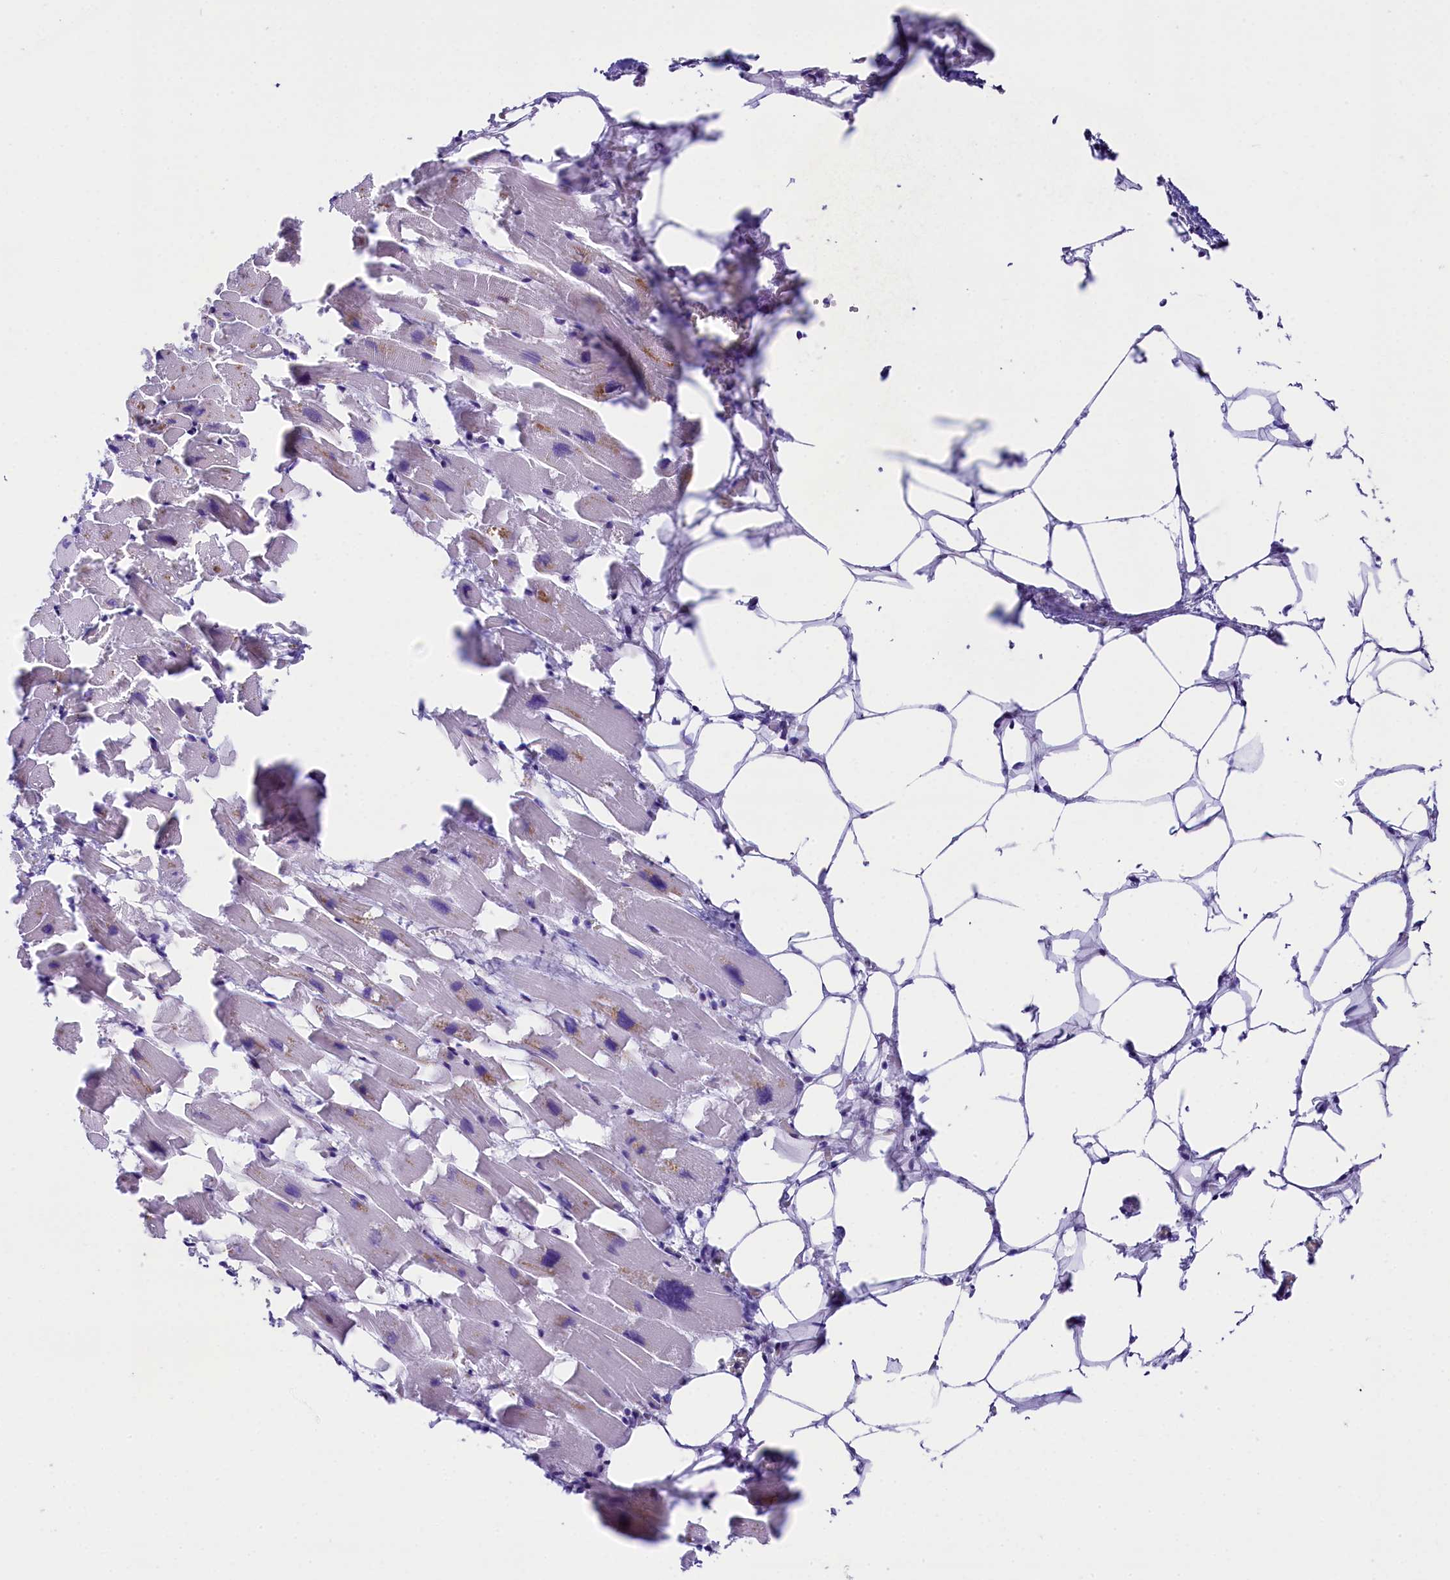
{"staining": {"intensity": "weak", "quantity": "<25%", "location": "cytoplasmic/membranous"}, "tissue": "heart muscle", "cell_type": "Cardiomyocytes", "image_type": "normal", "snomed": [{"axis": "morphology", "description": "Normal tissue, NOS"}, {"axis": "topography", "description": "Heart"}], "caption": "There is no significant positivity in cardiomyocytes of heart muscle. (DAB (3,3'-diaminobenzidine) IHC, high magnification).", "gene": "SKIDA1", "patient": {"sex": "female", "age": 64}}